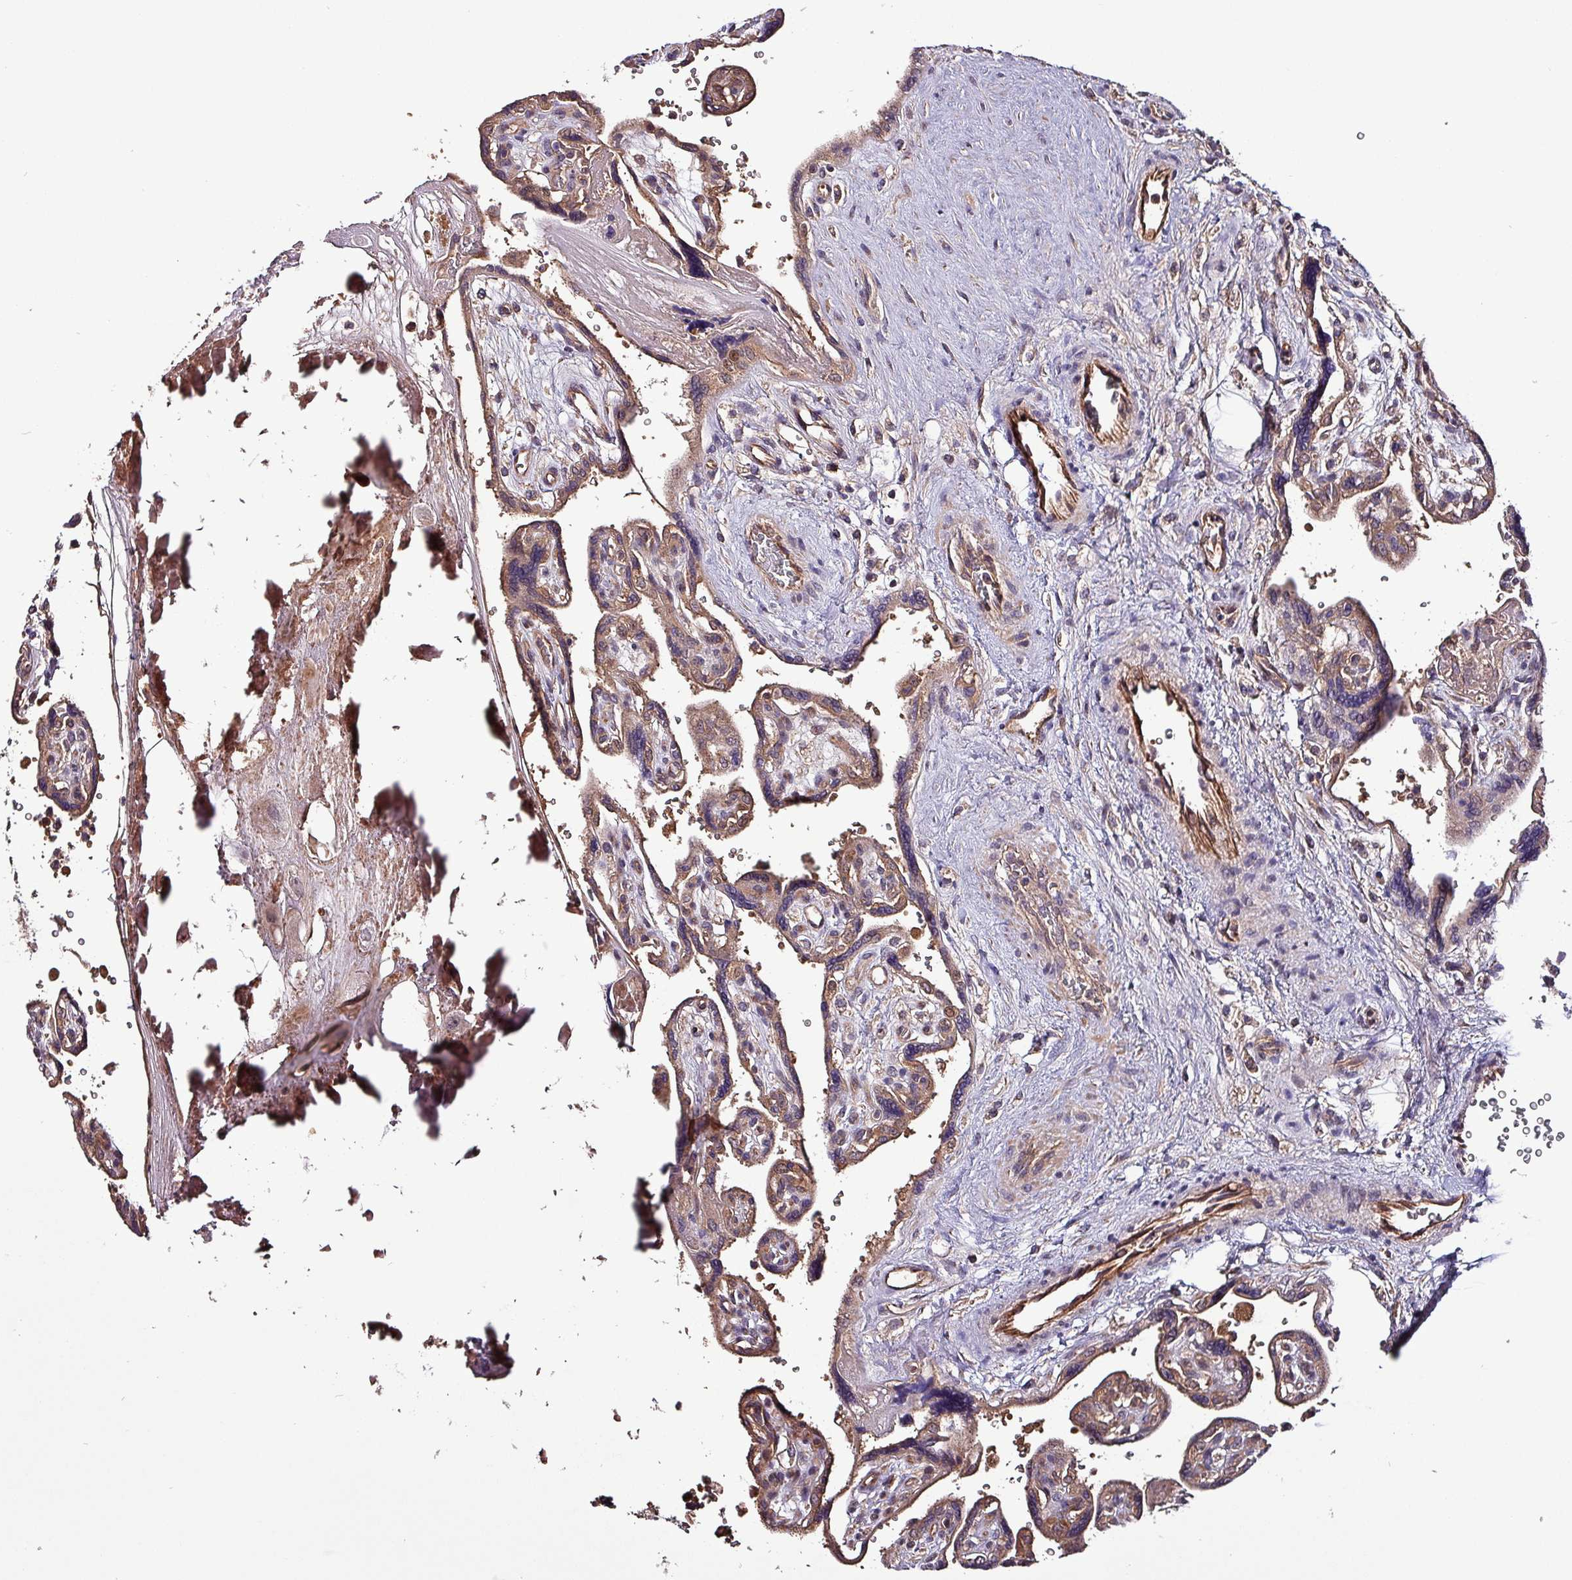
{"staining": {"intensity": "moderate", "quantity": ">75%", "location": "cytoplasmic/membranous,nuclear"}, "tissue": "placenta", "cell_type": "Decidual cells", "image_type": "normal", "snomed": [{"axis": "morphology", "description": "Normal tissue, NOS"}, {"axis": "topography", "description": "Placenta"}], "caption": "Protein expression analysis of unremarkable placenta demonstrates moderate cytoplasmic/membranous,nuclear expression in approximately >75% of decidual cells.", "gene": "PAFAH1B2", "patient": {"sex": "female", "age": 39}}